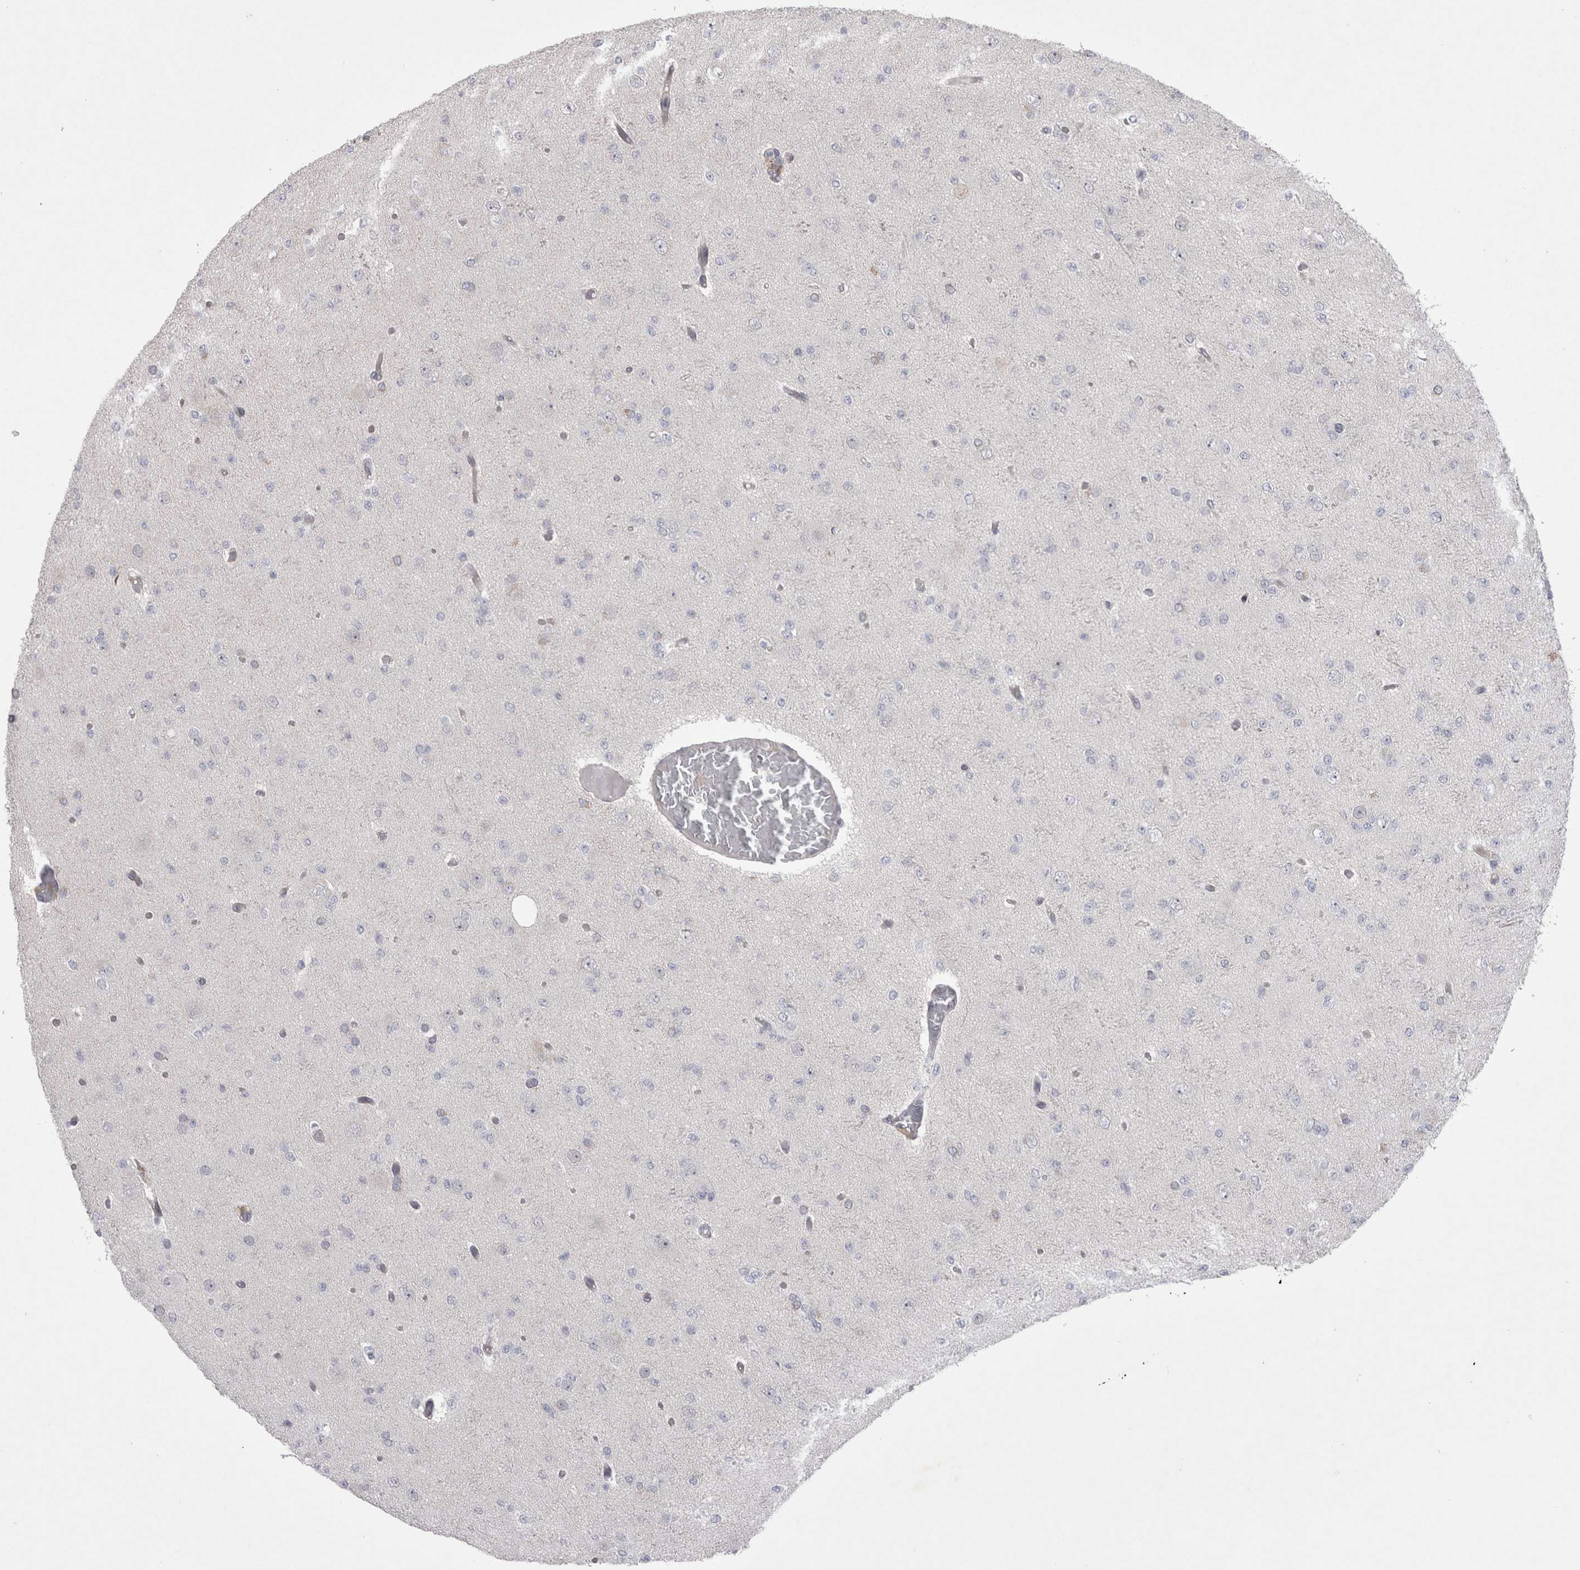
{"staining": {"intensity": "negative", "quantity": "none", "location": "none"}, "tissue": "glioma", "cell_type": "Tumor cells", "image_type": "cancer", "snomed": [{"axis": "morphology", "description": "Glioma, malignant, Low grade"}, {"axis": "topography", "description": "Brain"}], "caption": "A high-resolution image shows immunohistochemistry staining of glioma, which demonstrates no significant staining in tumor cells. The staining is performed using DAB brown chromogen with nuclei counter-stained in using hematoxylin.", "gene": "NENF", "patient": {"sex": "female", "age": 22}}